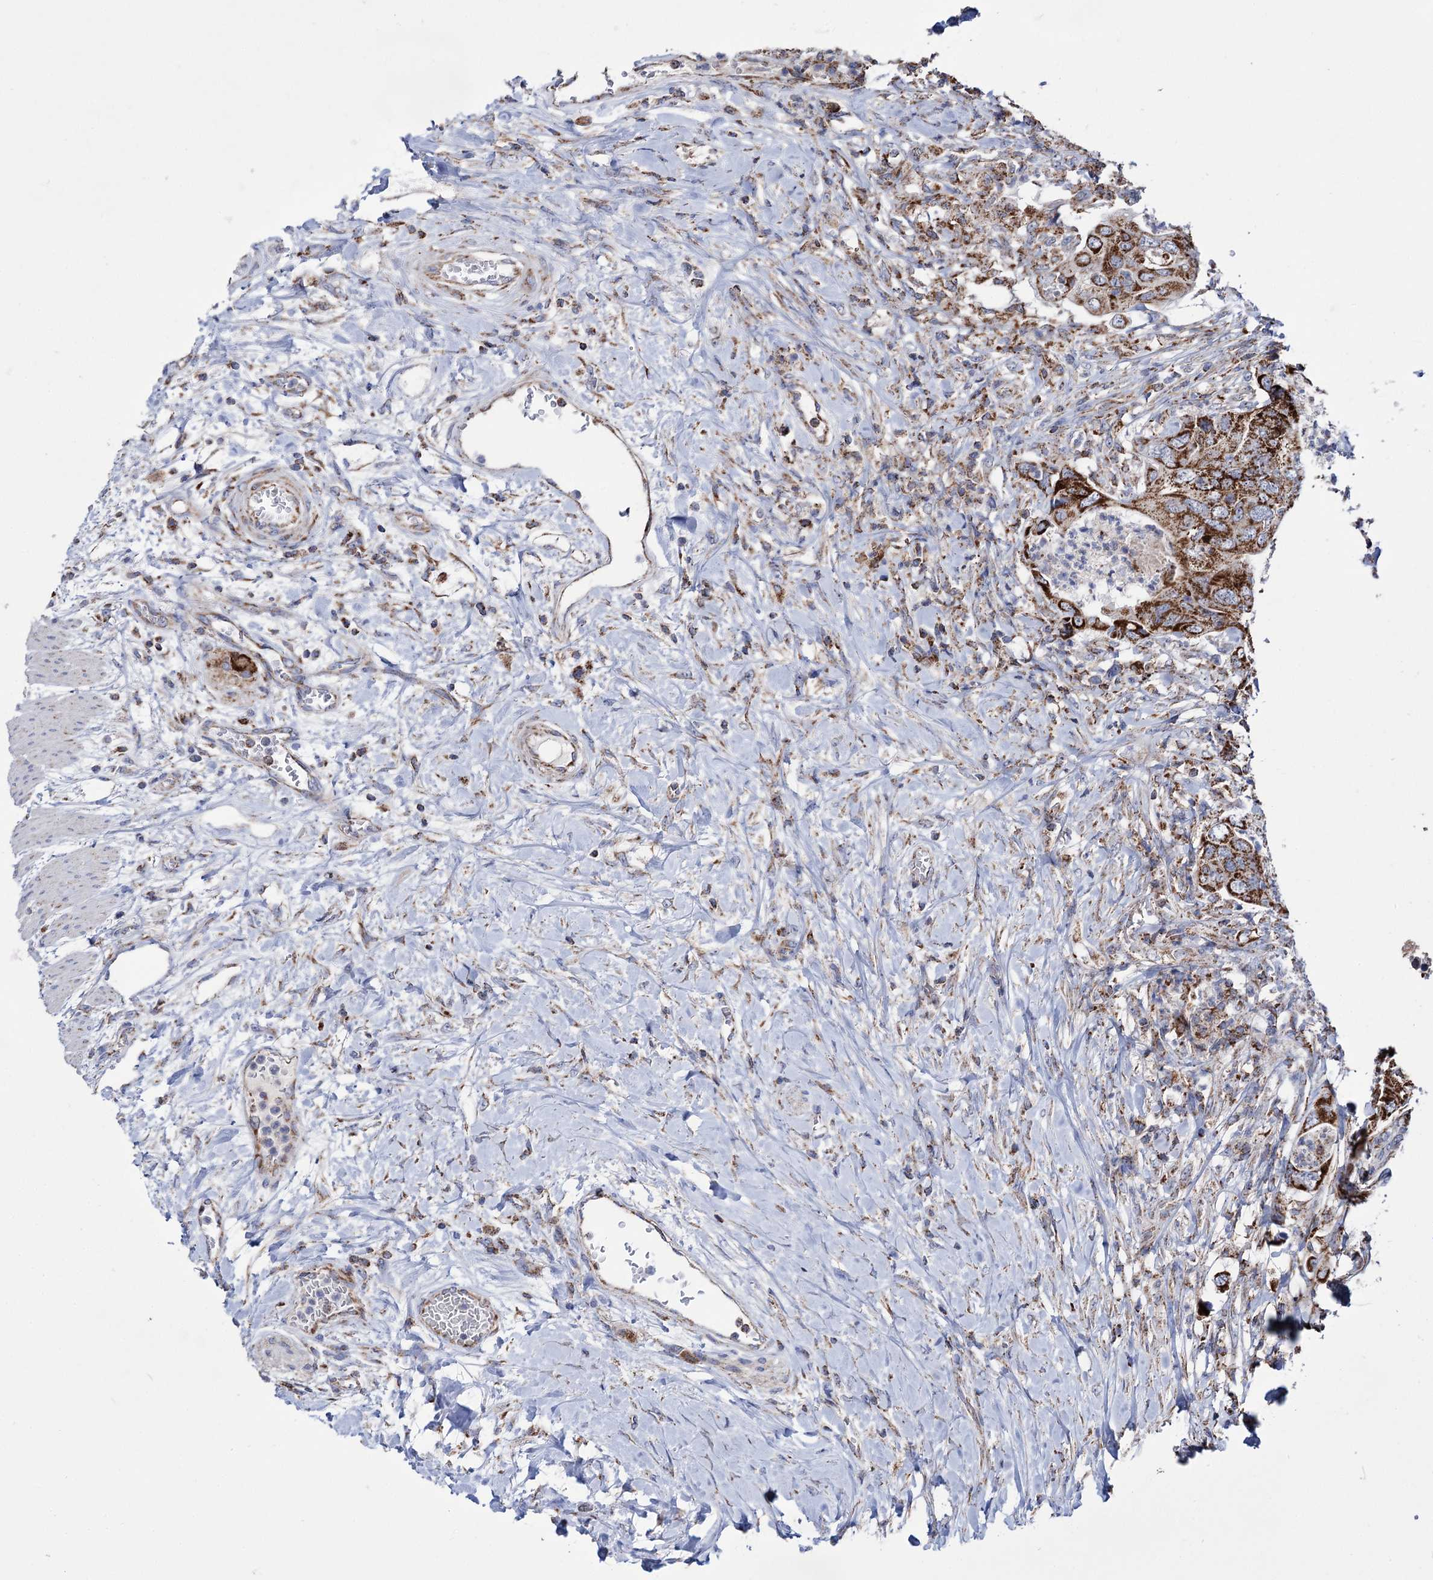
{"staining": {"intensity": "strong", "quantity": ">75%", "location": "cytoplasmic/membranous"}, "tissue": "colorectal cancer", "cell_type": "Tumor cells", "image_type": "cancer", "snomed": [{"axis": "morphology", "description": "Adenocarcinoma, NOS"}, {"axis": "topography", "description": "Rectum"}], "caption": "Colorectal cancer stained with immunohistochemistry reveals strong cytoplasmic/membranous positivity in approximately >75% of tumor cells.", "gene": "ABHD10", "patient": {"sex": "male", "age": 63}}